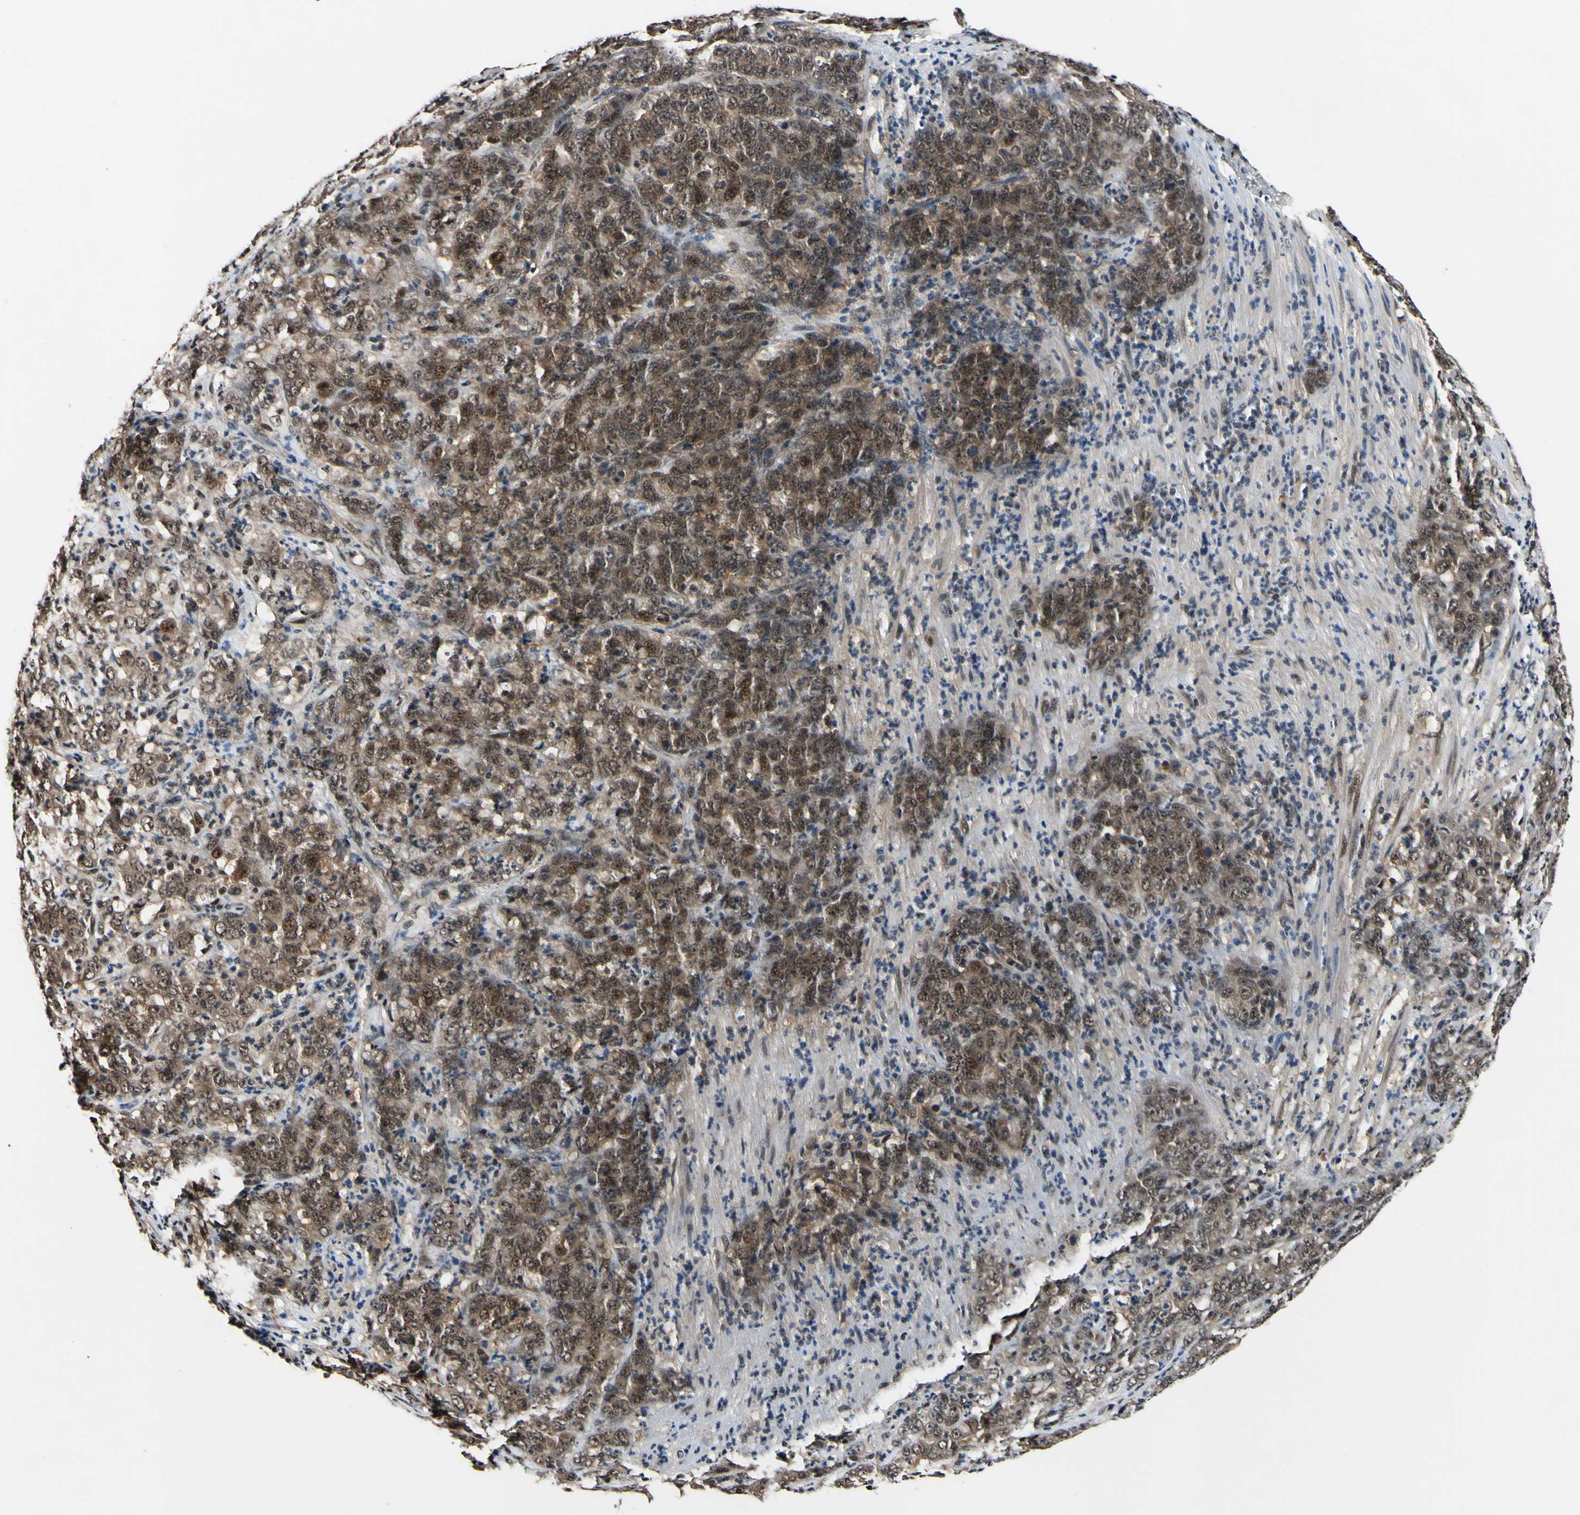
{"staining": {"intensity": "weak", "quantity": ">75%", "location": "cytoplasmic/membranous,nuclear"}, "tissue": "stomach cancer", "cell_type": "Tumor cells", "image_type": "cancer", "snomed": [{"axis": "morphology", "description": "Adenocarcinoma, NOS"}, {"axis": "topography", "description": "Stomach, lower"}], "caption": "Weak cytoplasmic/membranous and nuclear staining is present in about >75% of tumor cells in stomach cancer (adenocarcinoma). (Stains: DAB (3,3'-diaminobenzidine) in brown, nuclei in blue, Microscopy: brightfield microscopy at high magnification).", "gene": "PSMD10", "patient": {"sex": "female", "age": 71}}